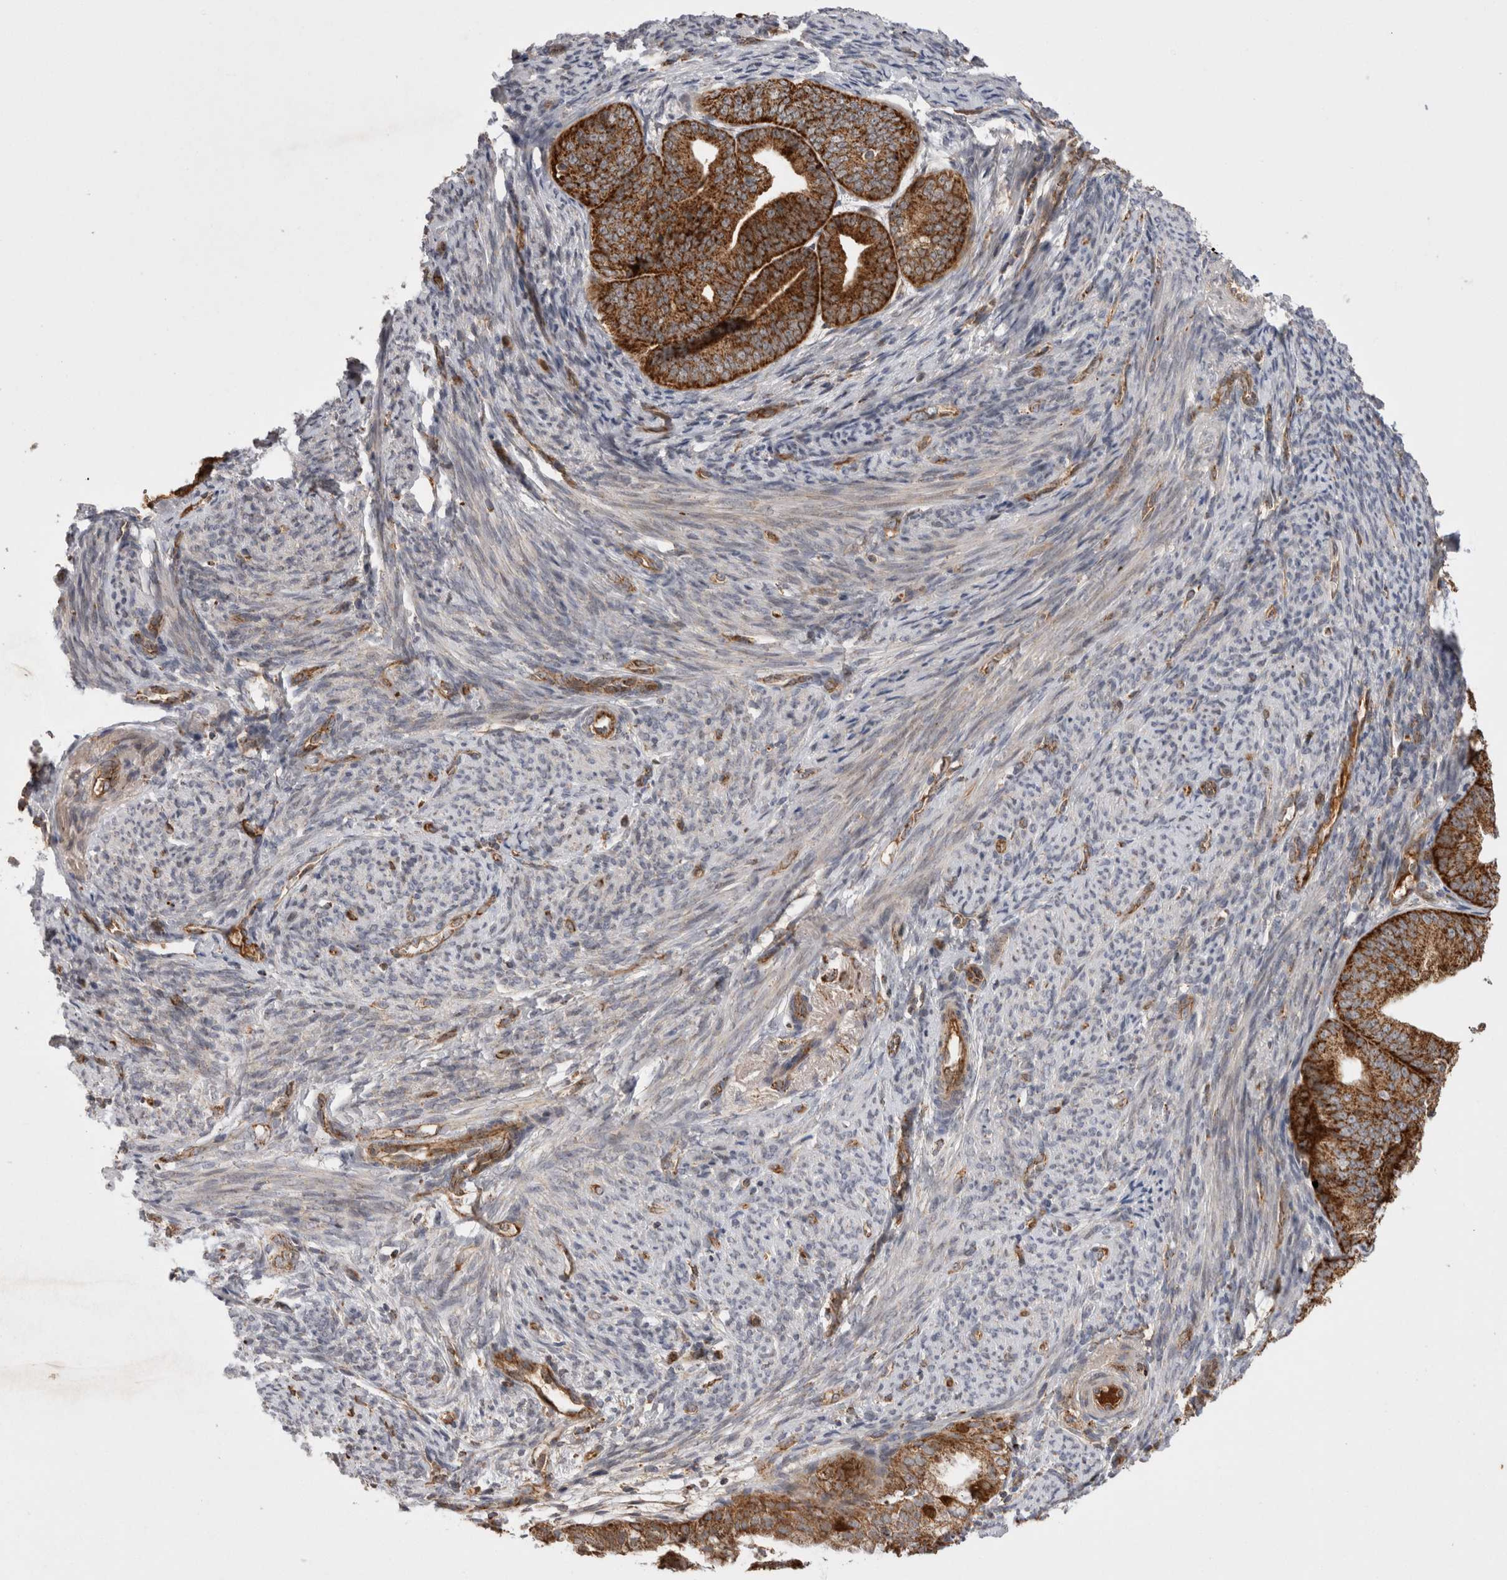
{"staining": {"intensity": "strong", "quantity": ">75%", "location": "cytoplasmic/membranous"}, "tissue": "endometrial cancer", "cell_type": "Tumor cells", "image_type": "cancer", "snomed": [{"axis": "morphology", "description": "Adenocarcinoma, NOS"}, {"axis": "topography", "description": "Endometrium"}], "caption": "Immunohistochemistry photomicrograph of neoplastic tissue: endometrial adenocarcinoma stained using immunohistochemistry (IHC) displays high levels of strong protein expression localized specifically in the cytoplasmic/membranous of tumor cells, appearing as a cytoplasmic/membranous brown color.", "gene": "DARS2", "patient": {"sex": "female", "age": 63}}